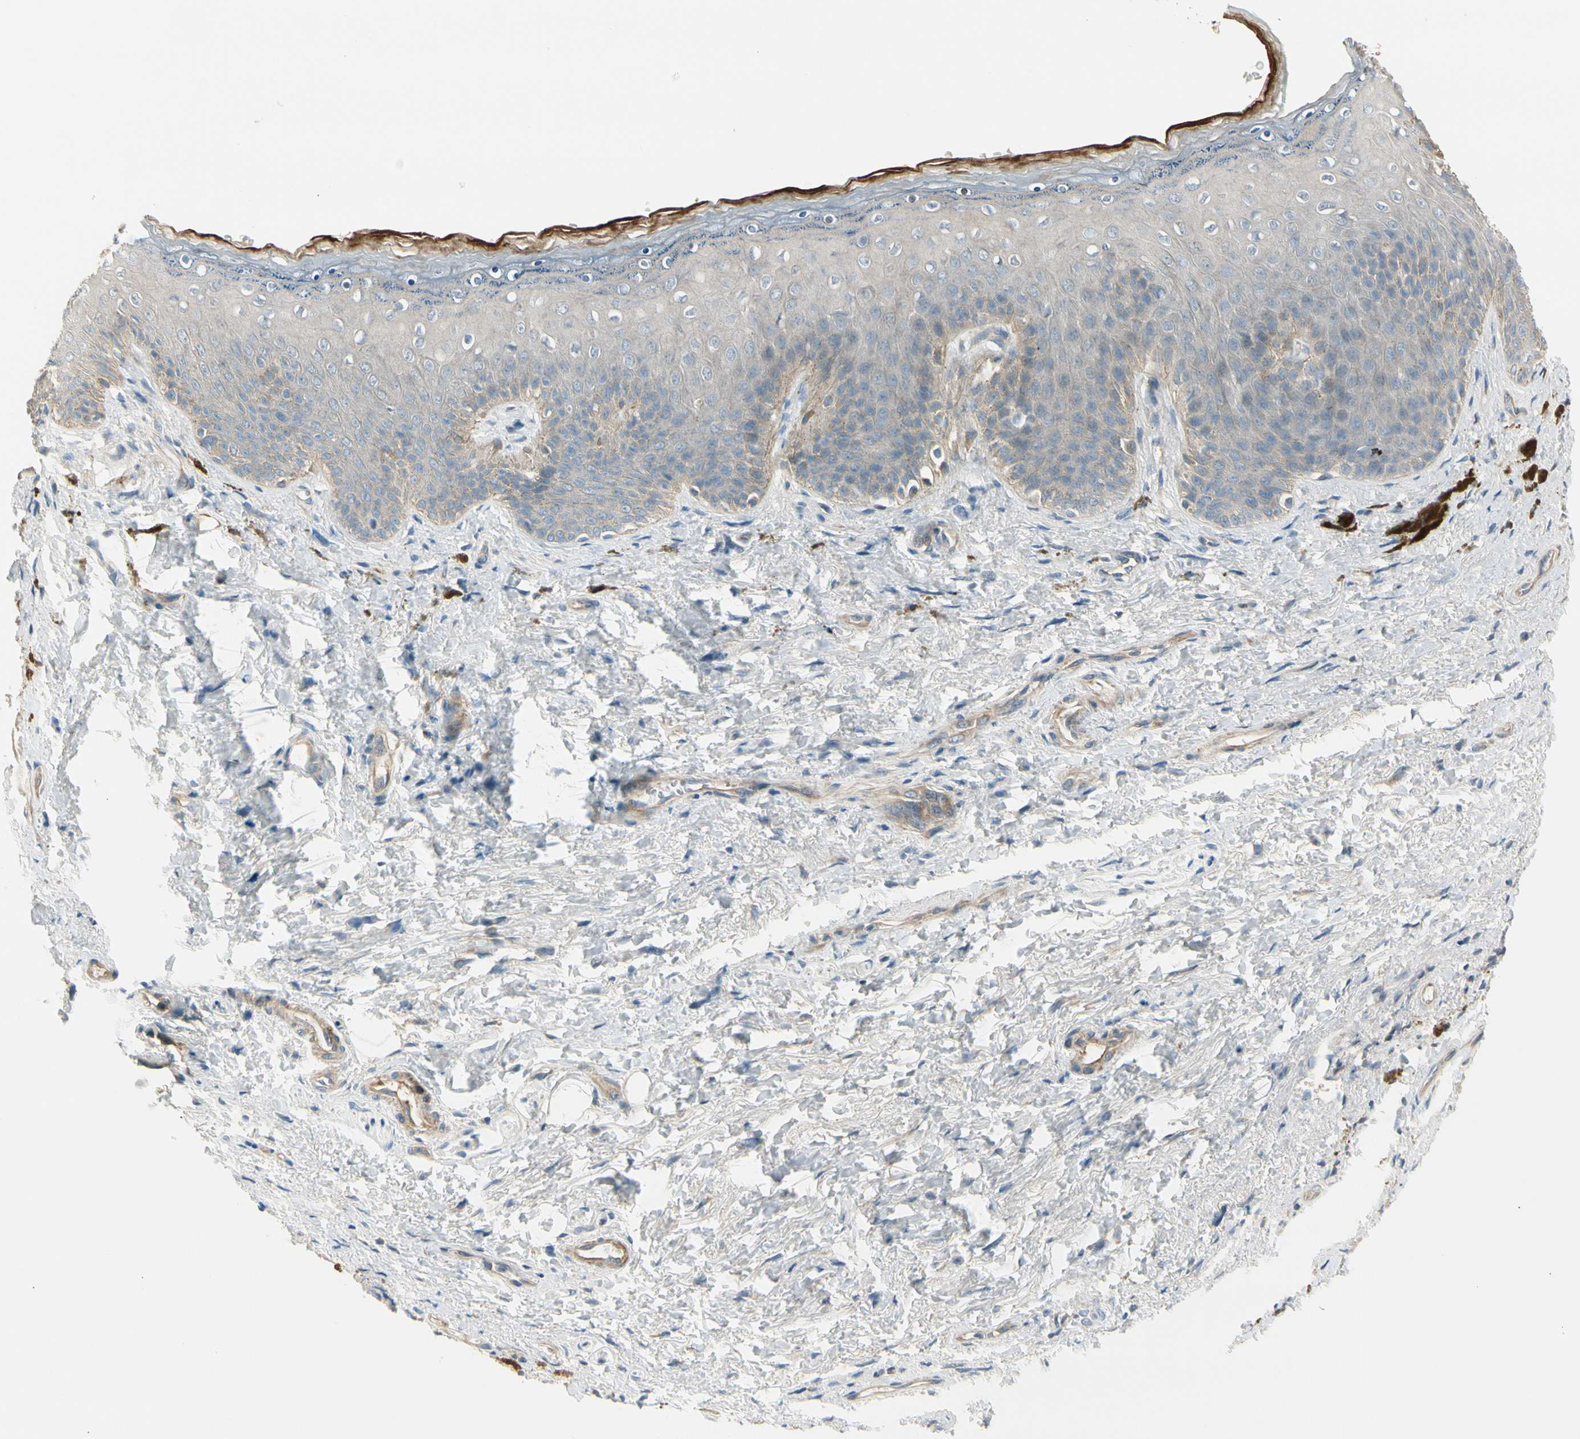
{"staining": {"intensity": "moderate", "quantity": "<25%", "location": "cytoplasmic/membranous"}, "tissue": "skin", "cell_type": "Epidermal cells", "image_type": "normal", "snomed": [{"axis": "morphology", "description": "Normal tissue, NOS"}, {"axis": "topography", "description": "Anal"}], "caption": "Immunohistochemistry (IHC) histopathology image of unremarkable skin stained for a protein (brown), which exhibits low levels of moderate cytoplasmic/membranous expression in approximately <25% of epidermal cells.", "gene": "ADGRA3", "patient": {"sex": "female", "age": 46}}